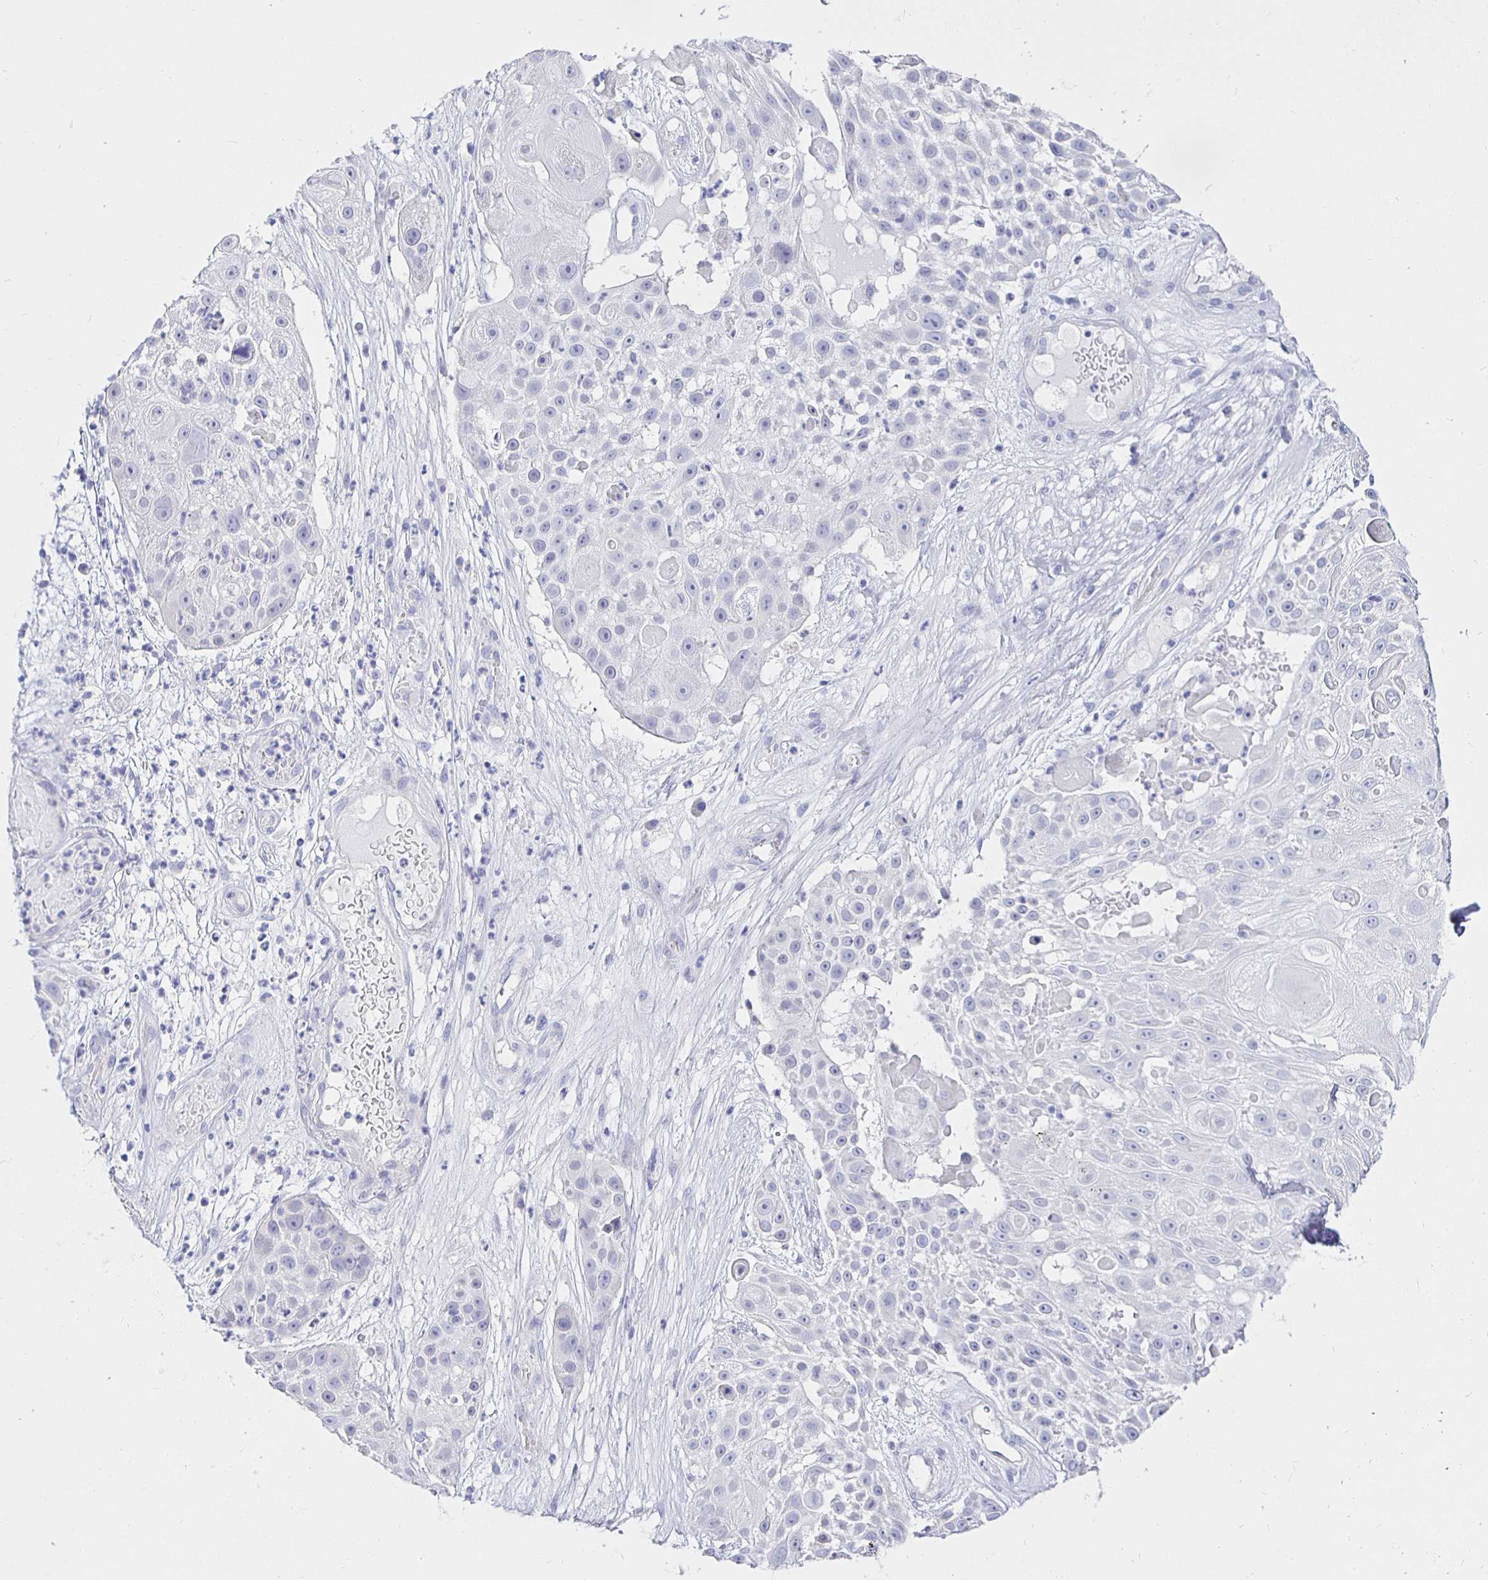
{"staining": {"intensity": "negative", "quantity": "none", "location": "none"}, "tissue": "skin cancer", "cell_type": "Tumor cells", "image_type": "cancer", "snomed": [{"axis": "morphology", "description": "Squamous cell carcinoma, NOS"}, {"axis": "topography", "description": "Skin"}], "caption": "Human skin cancer stained for a protein using IHC demonstrates no expression in tumor cells.", "gene": "UMOD", "patient": {"sex": "female", "age": 86}}